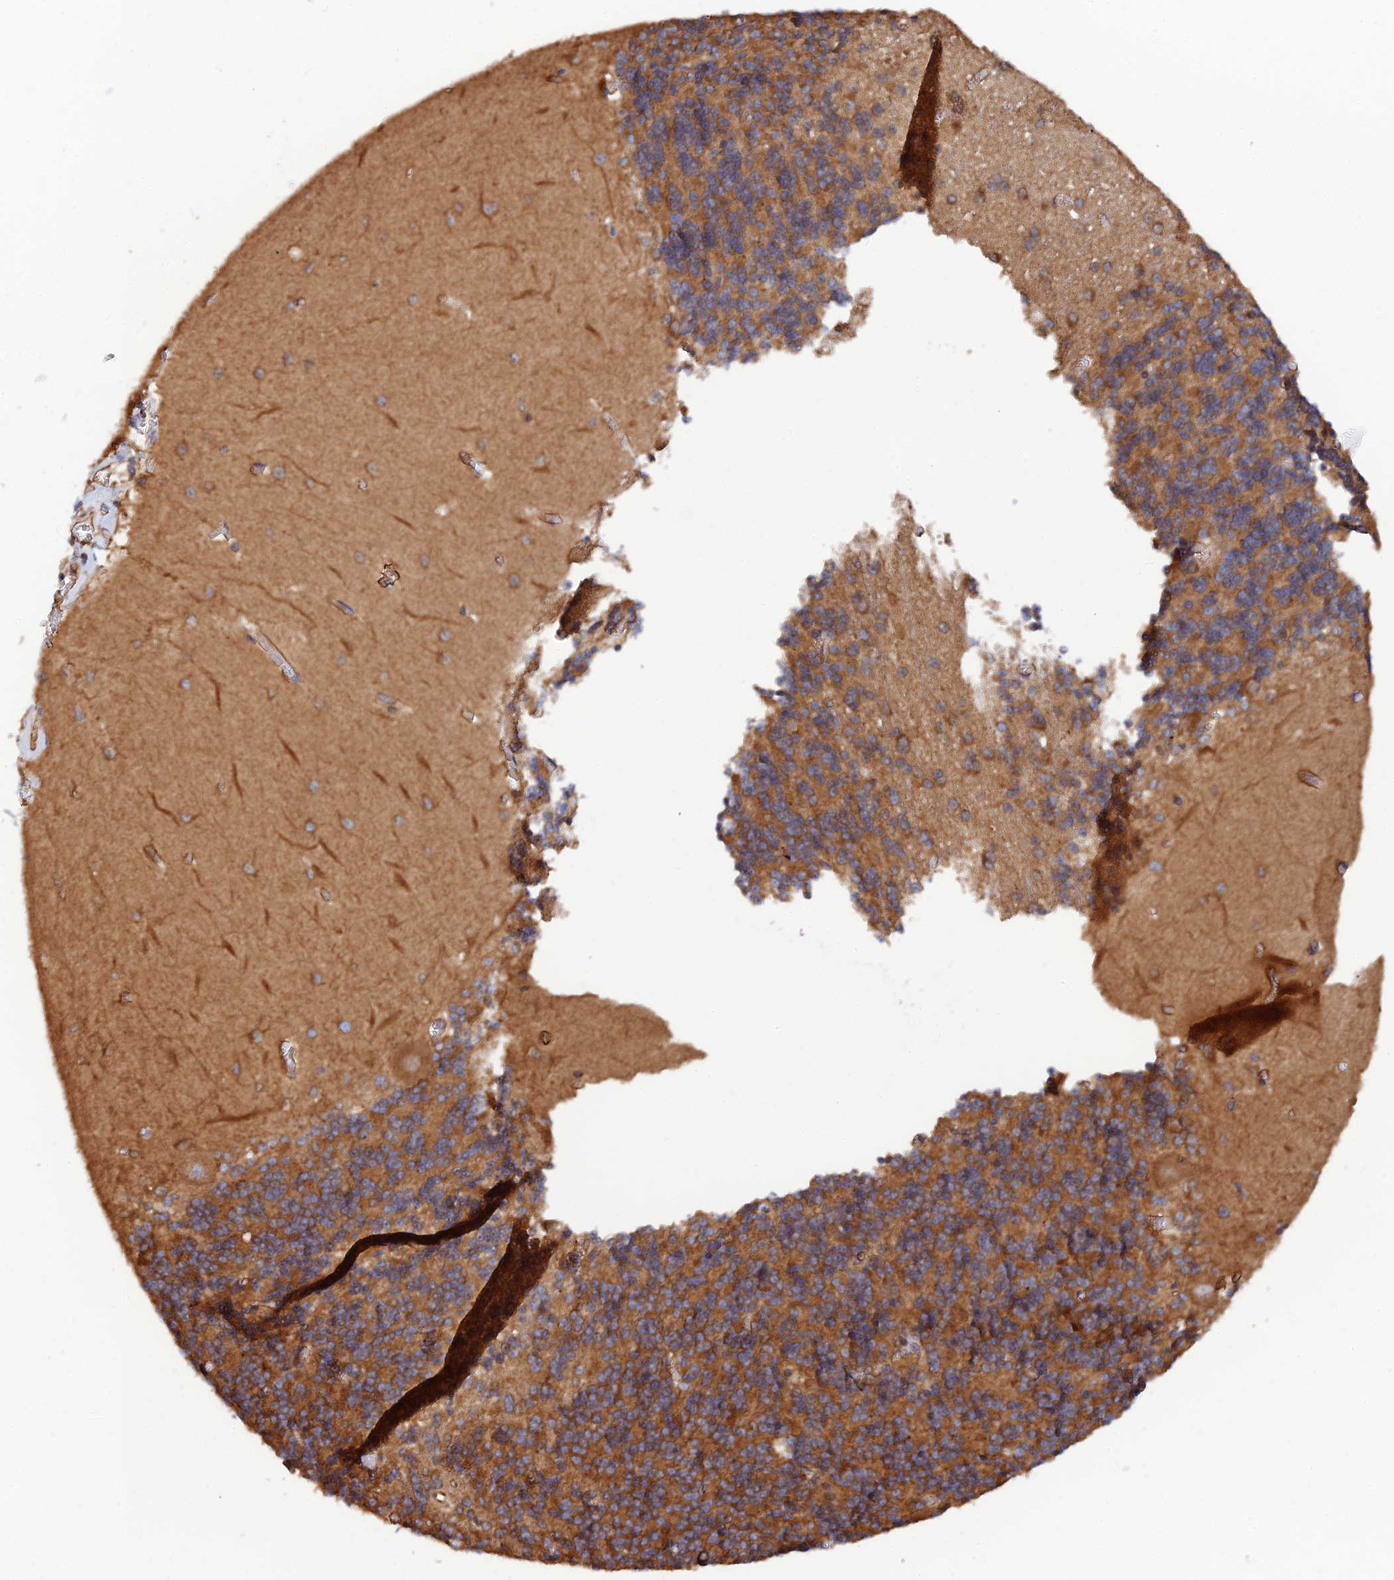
{"staining": {"intensity": "moderate", "quantity": ">75%", "location": "cytoplasmic/membranous"}, "tissue": "cerebellum", "cell_type": "Cells in granular layer", "image_type": "normal", "snomed": [{"axis": "morphology", "description": "Normal tissue, NOS"}, {"axis": "topography", "description": "Cerebellum"}], "caption": "Immunohistochemical staining of benign cerebellum exhibits medium levels of moderate cytoplasmic/membranous staining in approximately >75% of cells in granular layer.", "gene": "DCTN2", "patient": {"sex": "male", "age": 37}}